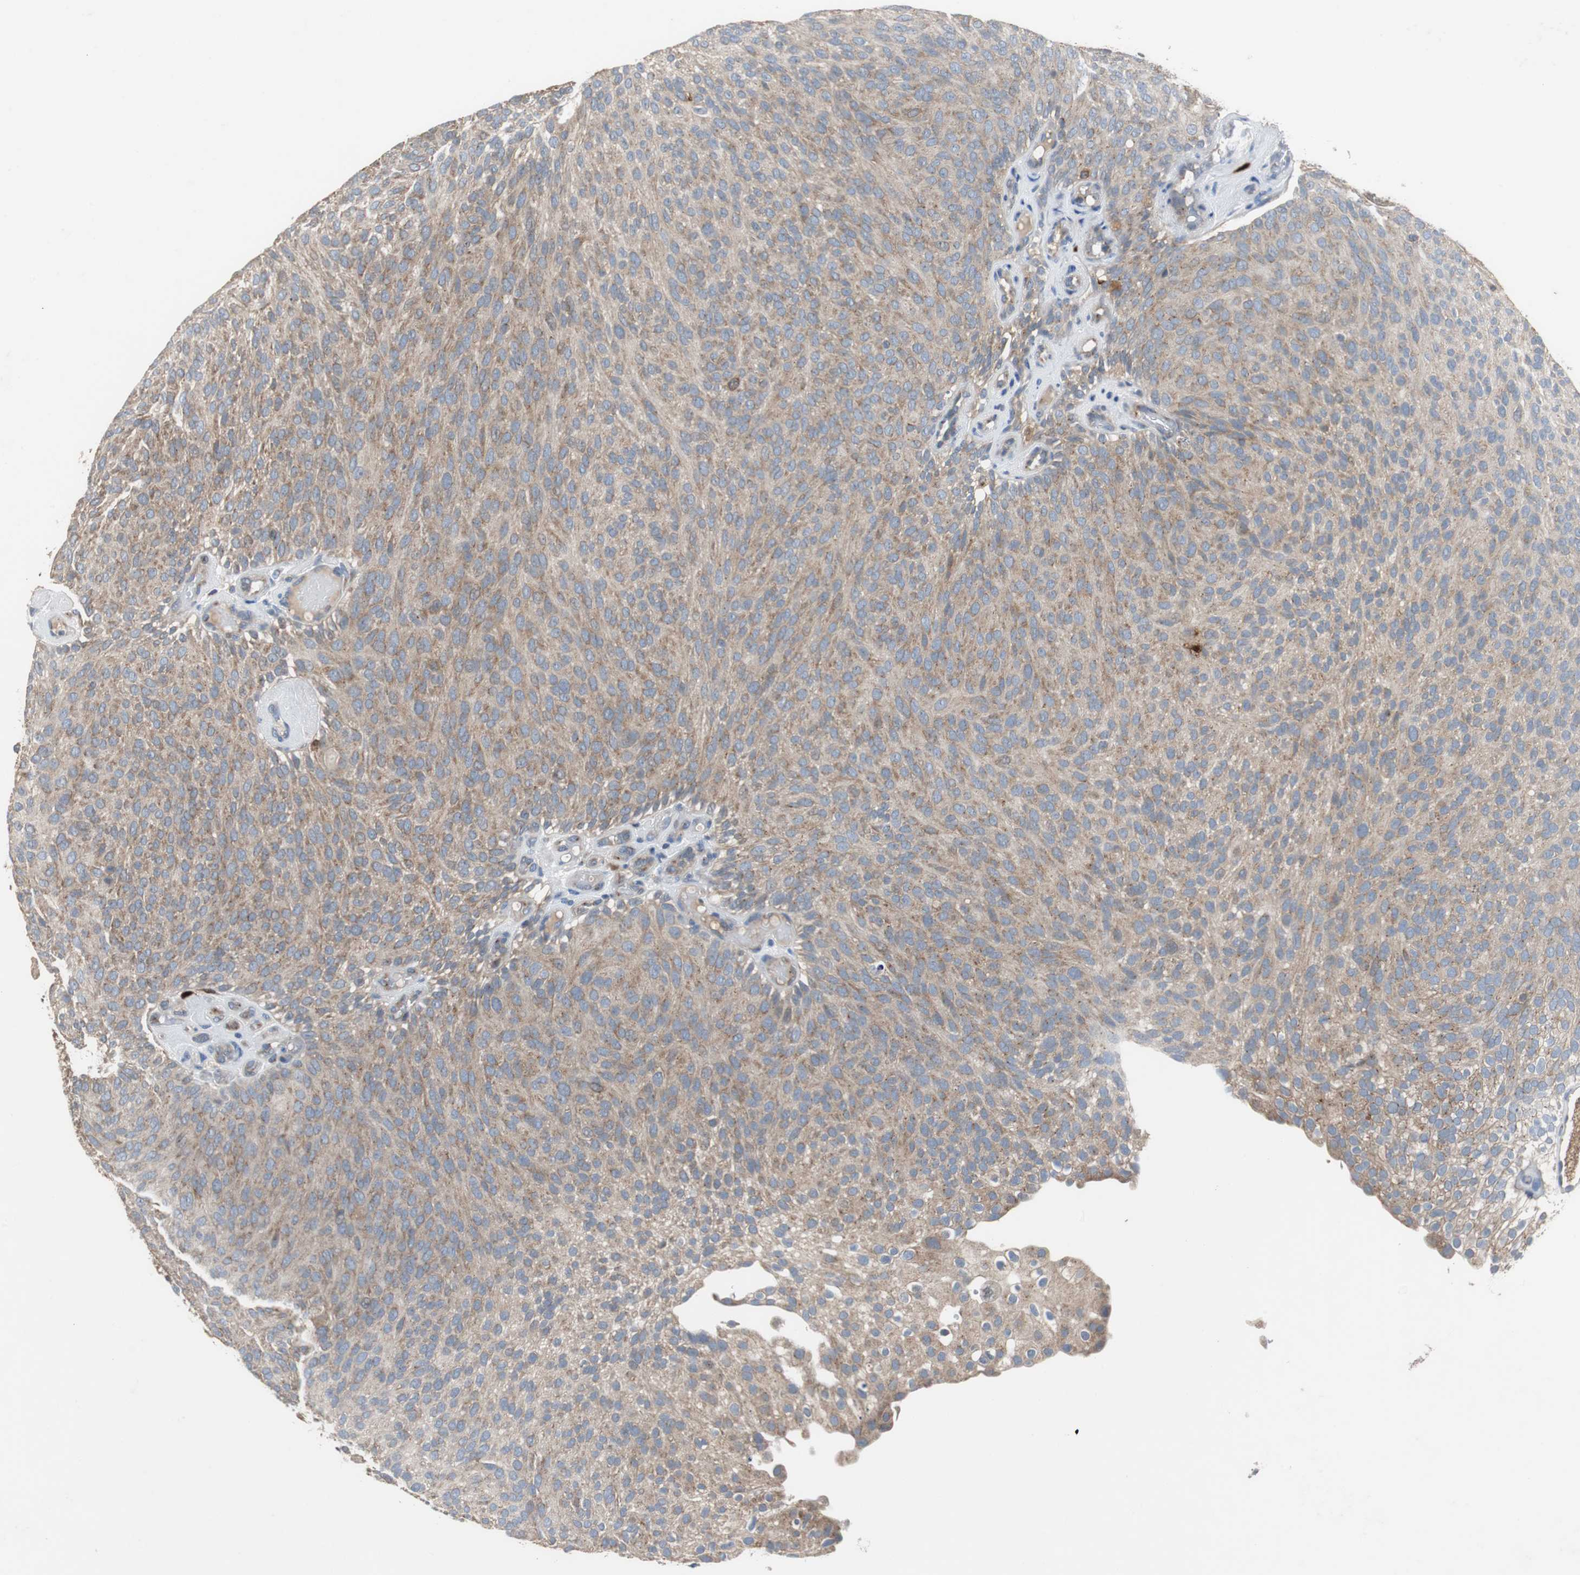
{"staining": {"intensity": "moderate", "quantity": ">75%", "location": "cytoplasmic/membranous"}, "tissue": "urothelial cancer", "cell_type": "Tumor cells", "image_type": "cancer", "snomed": [{"axis": "morphology", "description": "Urothelial carcinoma, Low grade"}, {"axis": "topography", "description": "Urinary bladder"}], "caption": "Urothelial cancer tissue reveals moderate cytoplasmic/membranous positivity in about >75% of tumor cells, visualized by immunohistochemistry. (DAB (3,3'-diaminobenzidine) IHC with brightfield microscopy, high magnification).", "gene": "CALB2", "patient": {"sex": "male", "age": 78}}